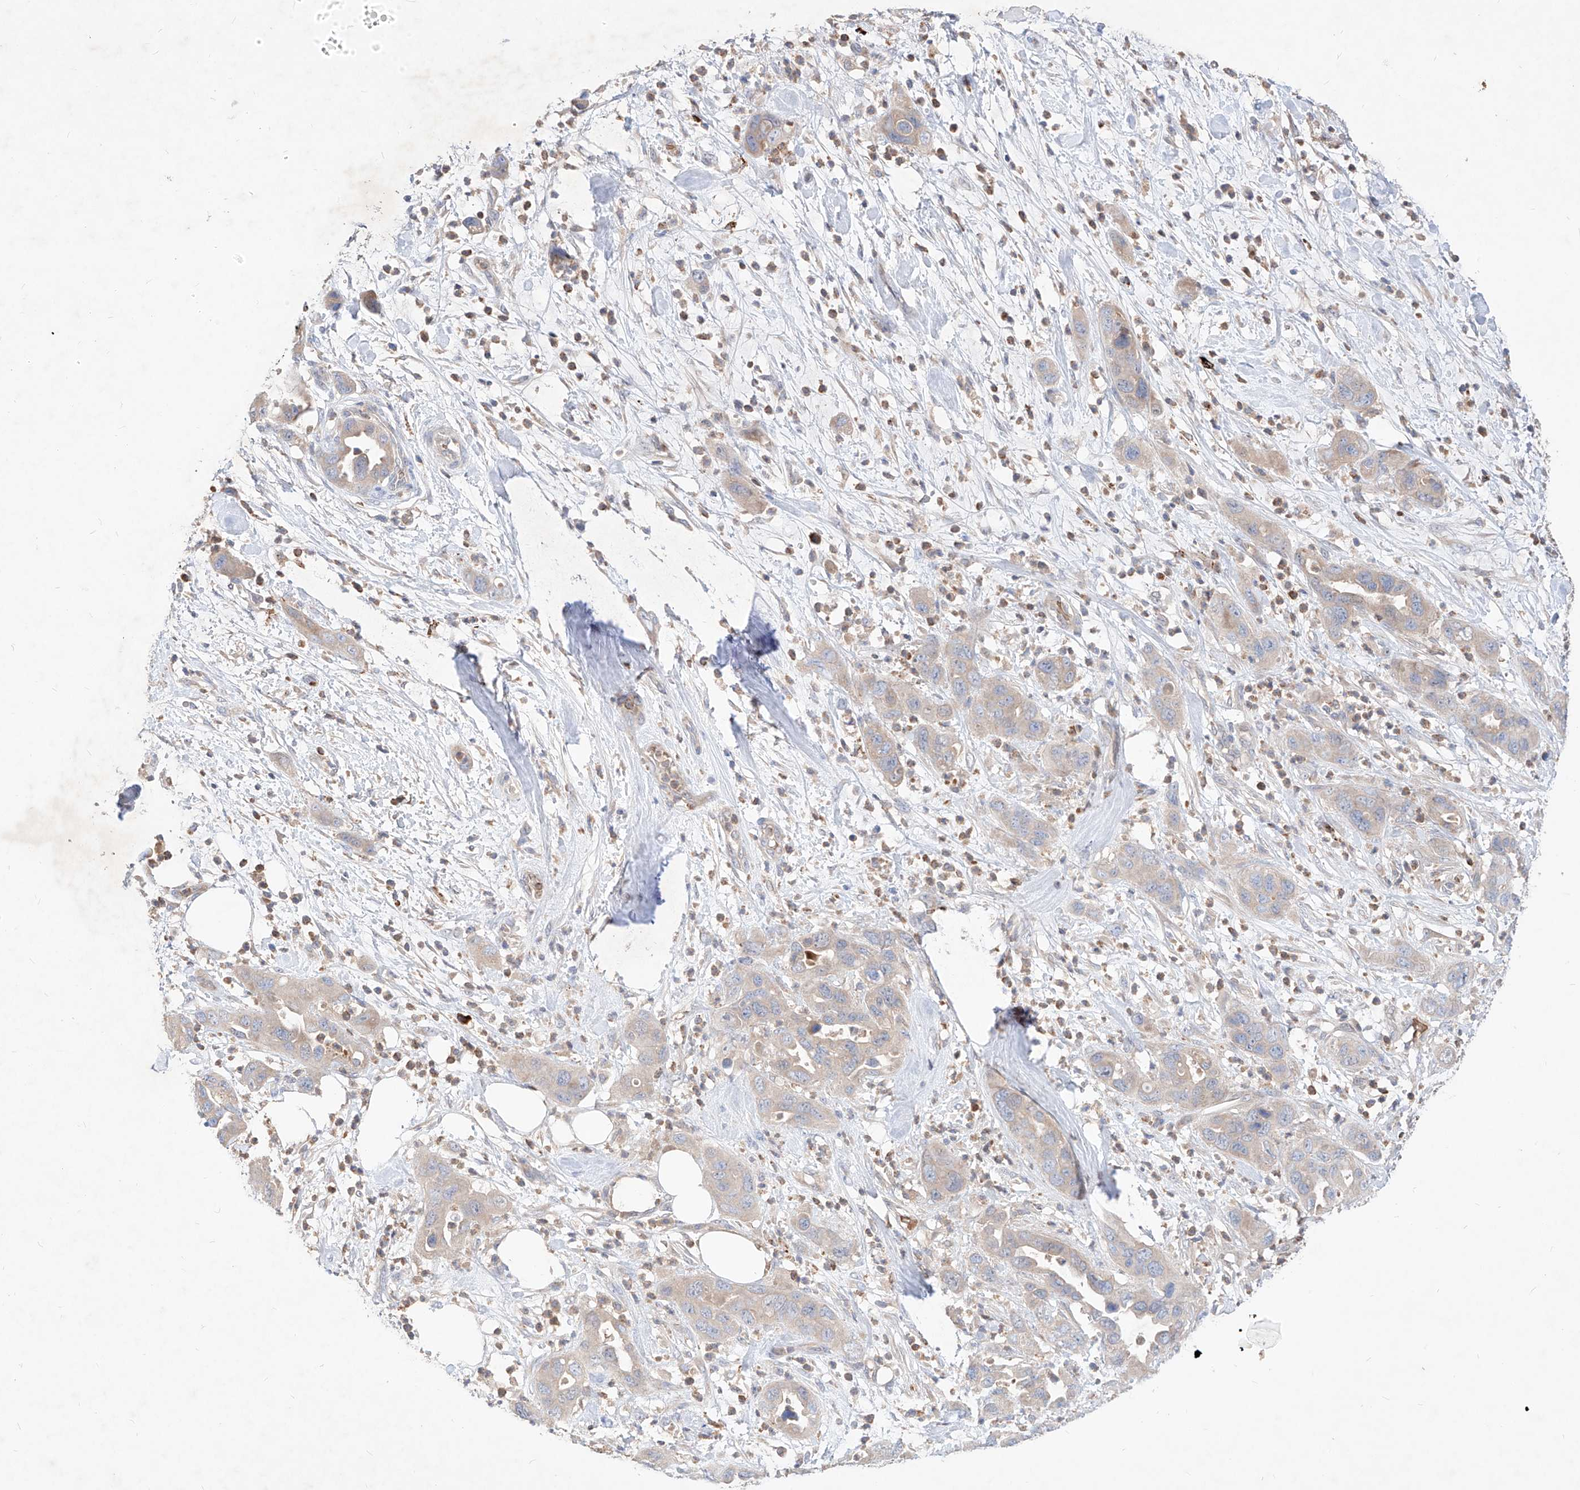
{"staining": {"intensity": "negative", "quantity": "none", "location": "none"}, "tissue": "pancreatic cancer", "cell_type": "Tumor cells", "image_type": "cancer", "snomed": [{"axis": "morphology", "description": "Adenocarcinoma, NOS"}, {"axis": "topography", "description": "Pancreas"}], "caption": "Immunohistochemical staining of adenocarcinoma (pancreatic) displays no significant staining in tumor cells.", "gene": "TSNAX", "patient": {"sex": "female", "age": 71}}